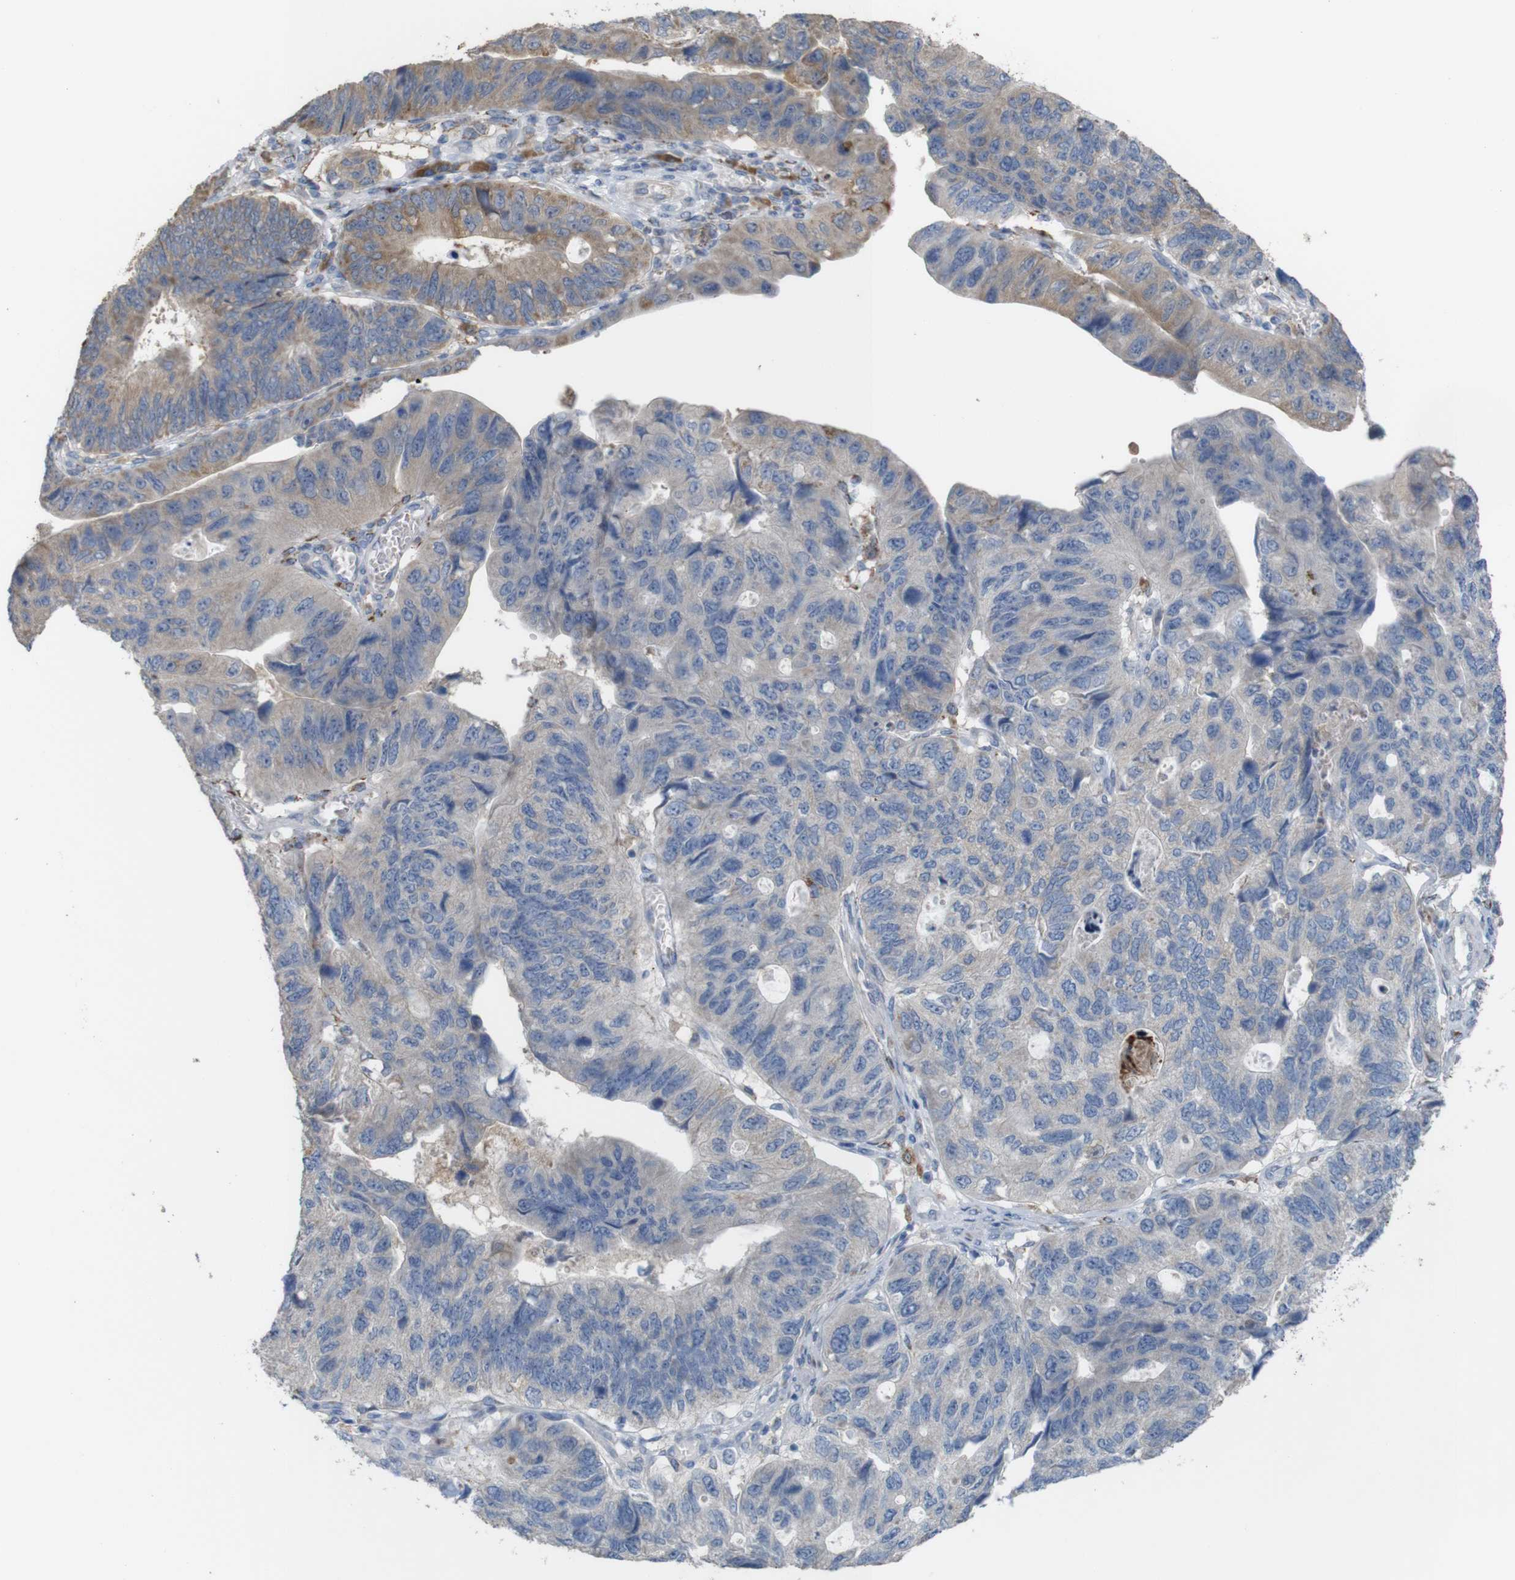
{"staining": {"intensity": "weak", "quantity": "25%-75%", "location": "cytoplasmic/membranous"}, "tissue": "stomach cancer", "cell_type": "Tumor cells", "image_type": "cancer", "snomed": [{"axis": "morphology", "description": "Adenocarcinoma, NOS"}, {"axis": "topography", "description": "Stomach"}], "caption": "Immunohistochemical staining of human stomach cancer (adenocarcinoma) demonstrates weak cytoplasmic/membranous protein staining in approximately 25%-75% of tumor cells.", "gene": "PTPRR", "patient": {"sex": "male", "age": 59}}